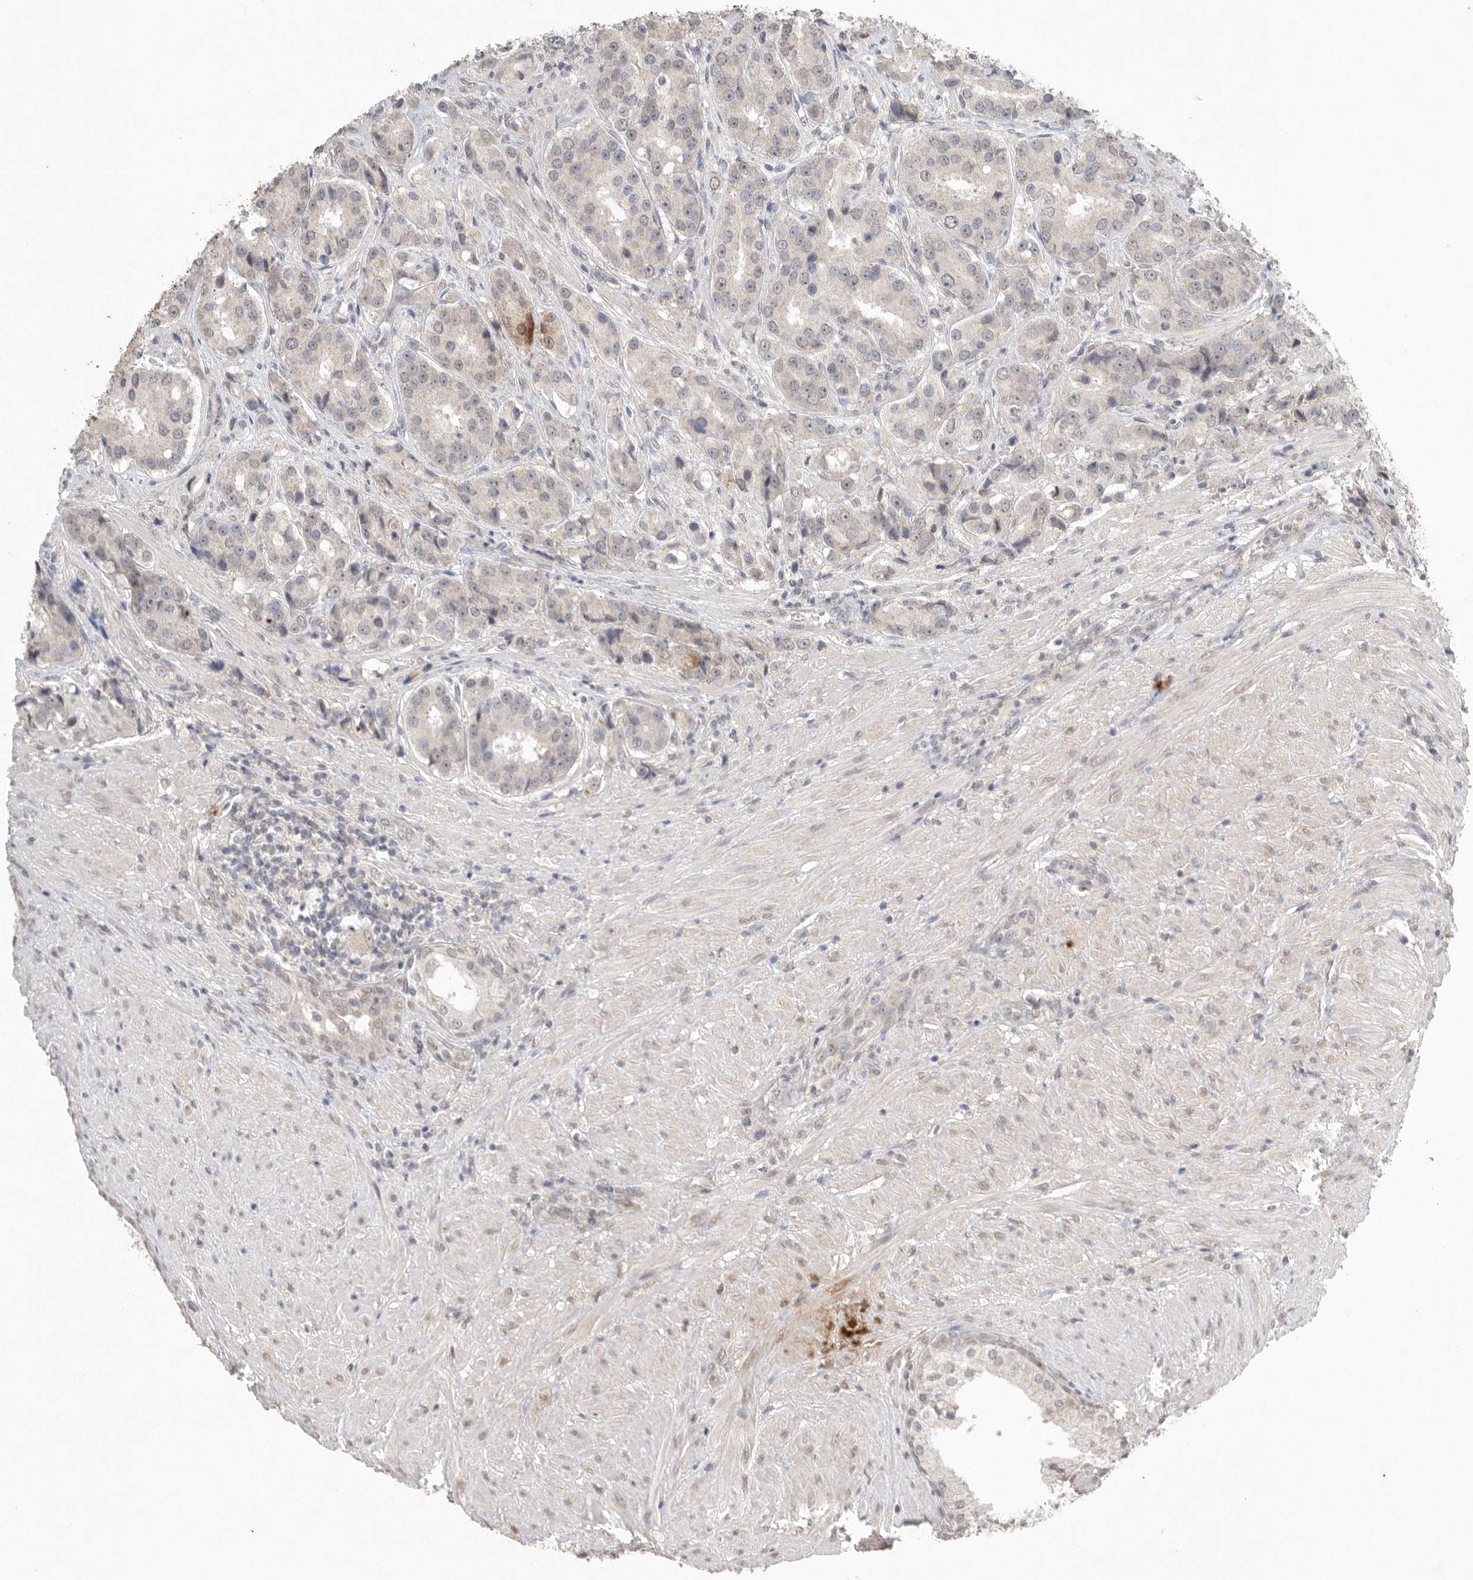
{"staining": {"intensity": "negative", "quantity": "none", "location": "none"}, "tissue": "prostate cancer", "cell_type": "Tumor cells", "image_type": "cancer", "snomed": [{"axis": "morphology", "description": "Adenocarcinoma, High grade"}, {"axis": "topography", "description": "Prostate"}], "caption": "Tumor cells are negative for protein expression in human prostate high-grade adenocarcinoma.", "gene": "KLK5", "patient": {"sex": "male", "age": 60}}